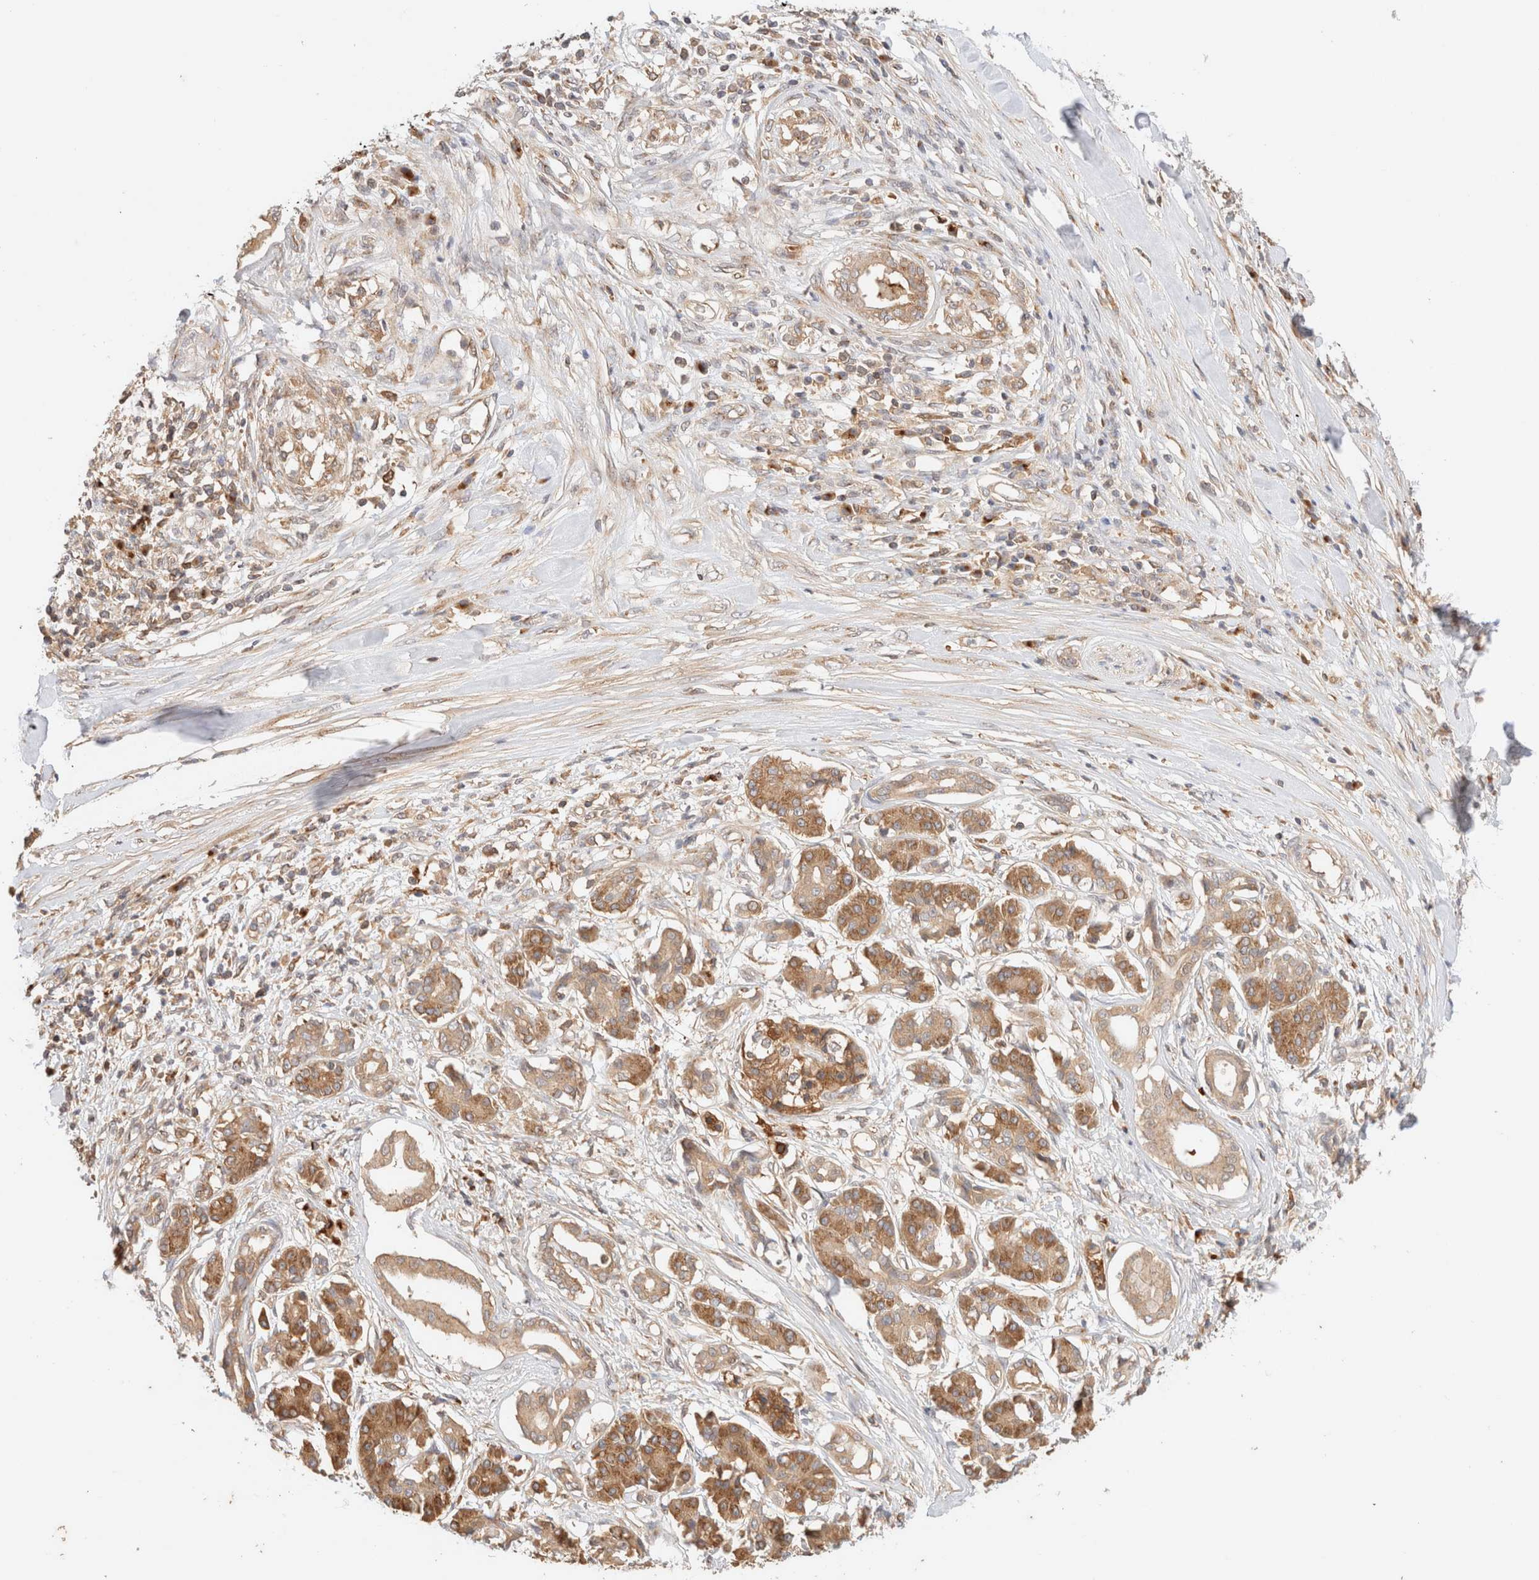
{"staining": {"intensity": "moderate", "quantity": ">75%", "location": "cytoplasmic/membranous"}, "tissue": "pancreatic cancer", "cell_type": "Tumor cells", "image_type": "cancer", "snomed": [{"axis": "morphology", "description": "Adenocarcinoma, NOS"}, {"axis": "topography", "description": "Pancreas"}], "caption": "About >75% of tumor cells in human pancreatic cancer (adenocarcinoma) exhibit moderate cytoplasmic/membranous protein expression as visualized by brown immunohistochemical staining.", "gene": "RABEP1", "patient": {"sex": "female", "age": 56}}